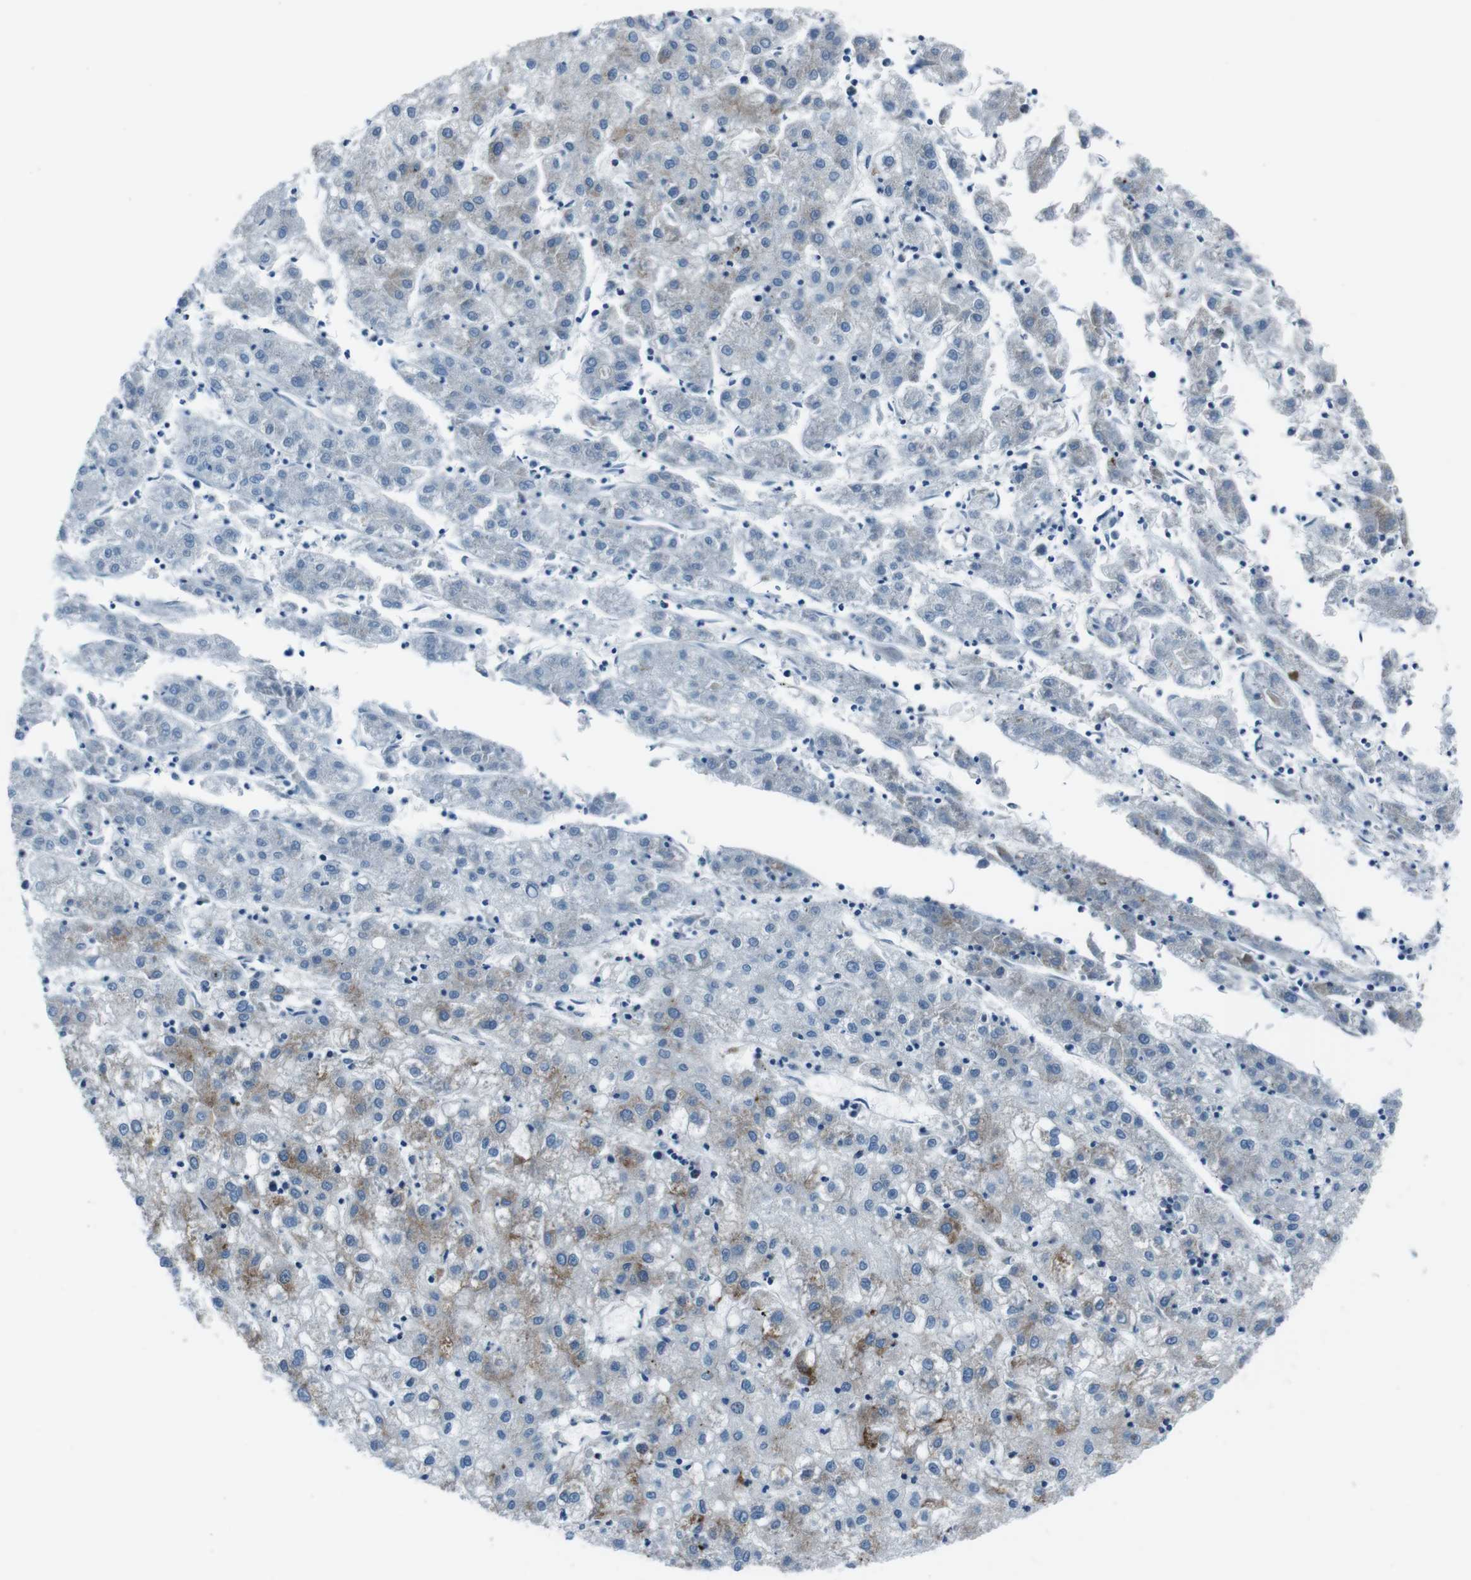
{"staining": {"intensity": "weak", "quantity": "<25%", "location": "cytoplasmic/membranous"}, "tissue": "liver cancer", "cell_type": "Tumor cells", "image_type": "cancer", "snomed": [{"axis": "morphology", "description": "Carcinoma, Hepatocellular, NOS"}, {"axis": "topography", "description": "Liver"}], "caption": "The histopathology image reveals no staining of tumor cells in hepatocellular carcinoma (liver).", "gene": "NUCB2", "patient": {"sex": "male", "age": 72}}